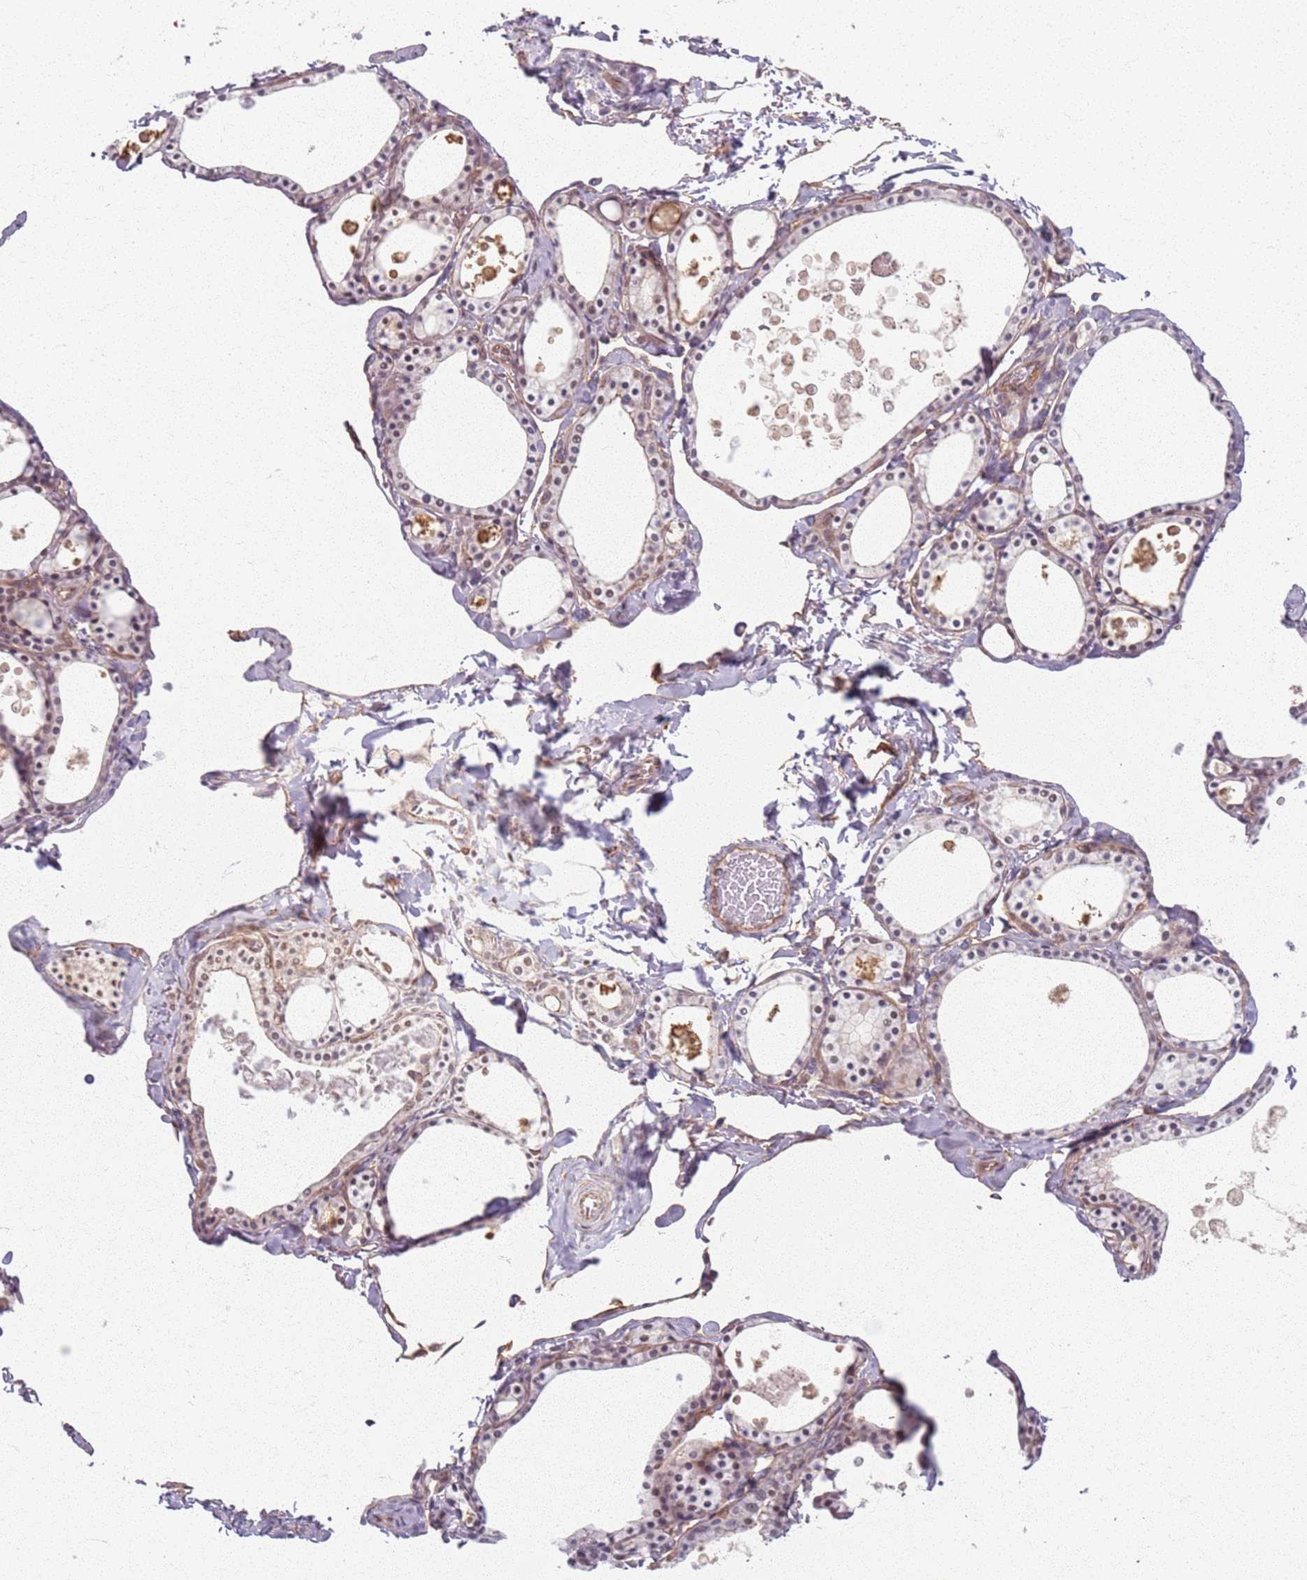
{"staining": {"intensity": "weak", "quantity": "25%-75%", "location": "cytoplasmic/membranous,nuclear"}, "tissue": "thyroid gland", "cell_type": "Glandular cells", "image_type": "normal", "snomed": [{"axis": "morphology", "description": "Normal tissue, NOS"}, {"axis": "topography", "description": "Thyroid gland"}], "caption": "Thyroid gland stained with immunohistochemistry demonstrates weak cytoplasmic/membranous,nuclear positivity in approximately 25%-75% of glandular cells.", "gene": "KCNA5", "patient": {"sex": "male", "age": 56}}